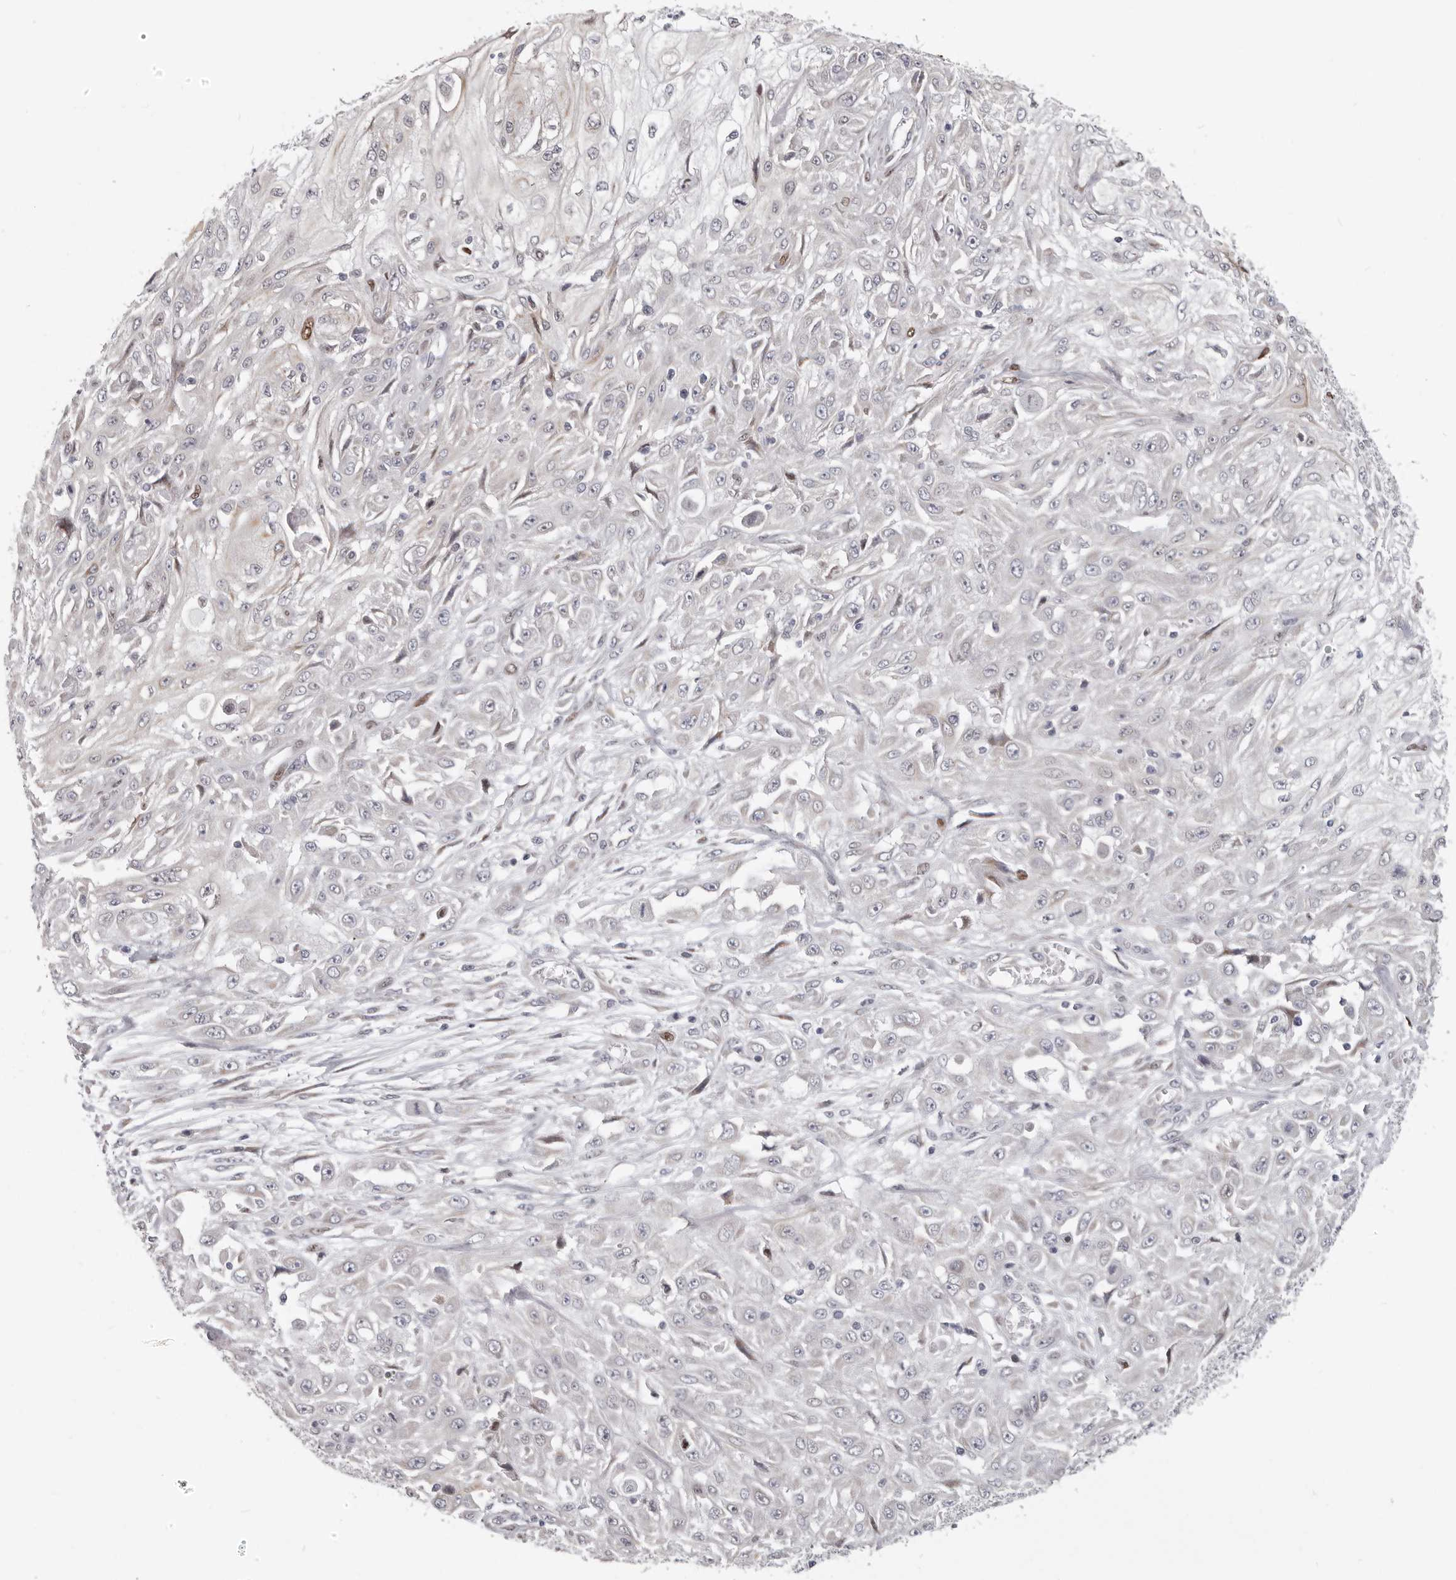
{"staining": {"intensity": "negative", "quantity": "none", "location": "none"}, "tissue": "skin cancer", "cell_type": "Tumor cells", "image_type": "cancer", "snomed": [{"axis": "morphology", "description": "Squamous cell carcinoma, NOS"}, {"axis": "morphology", "description": "Squamous cell carcinoma, metastatic, NOS"}, {"axis": "topography", "description": "Skin"}, {"axis": "topography", "description": "Lymph node"}], "caption": "The histopathology image demonstrates no significant staining in tumor cells of skin cancer.", "gene": "SRP19", "patient": {"sex": "male", "age": 75}}